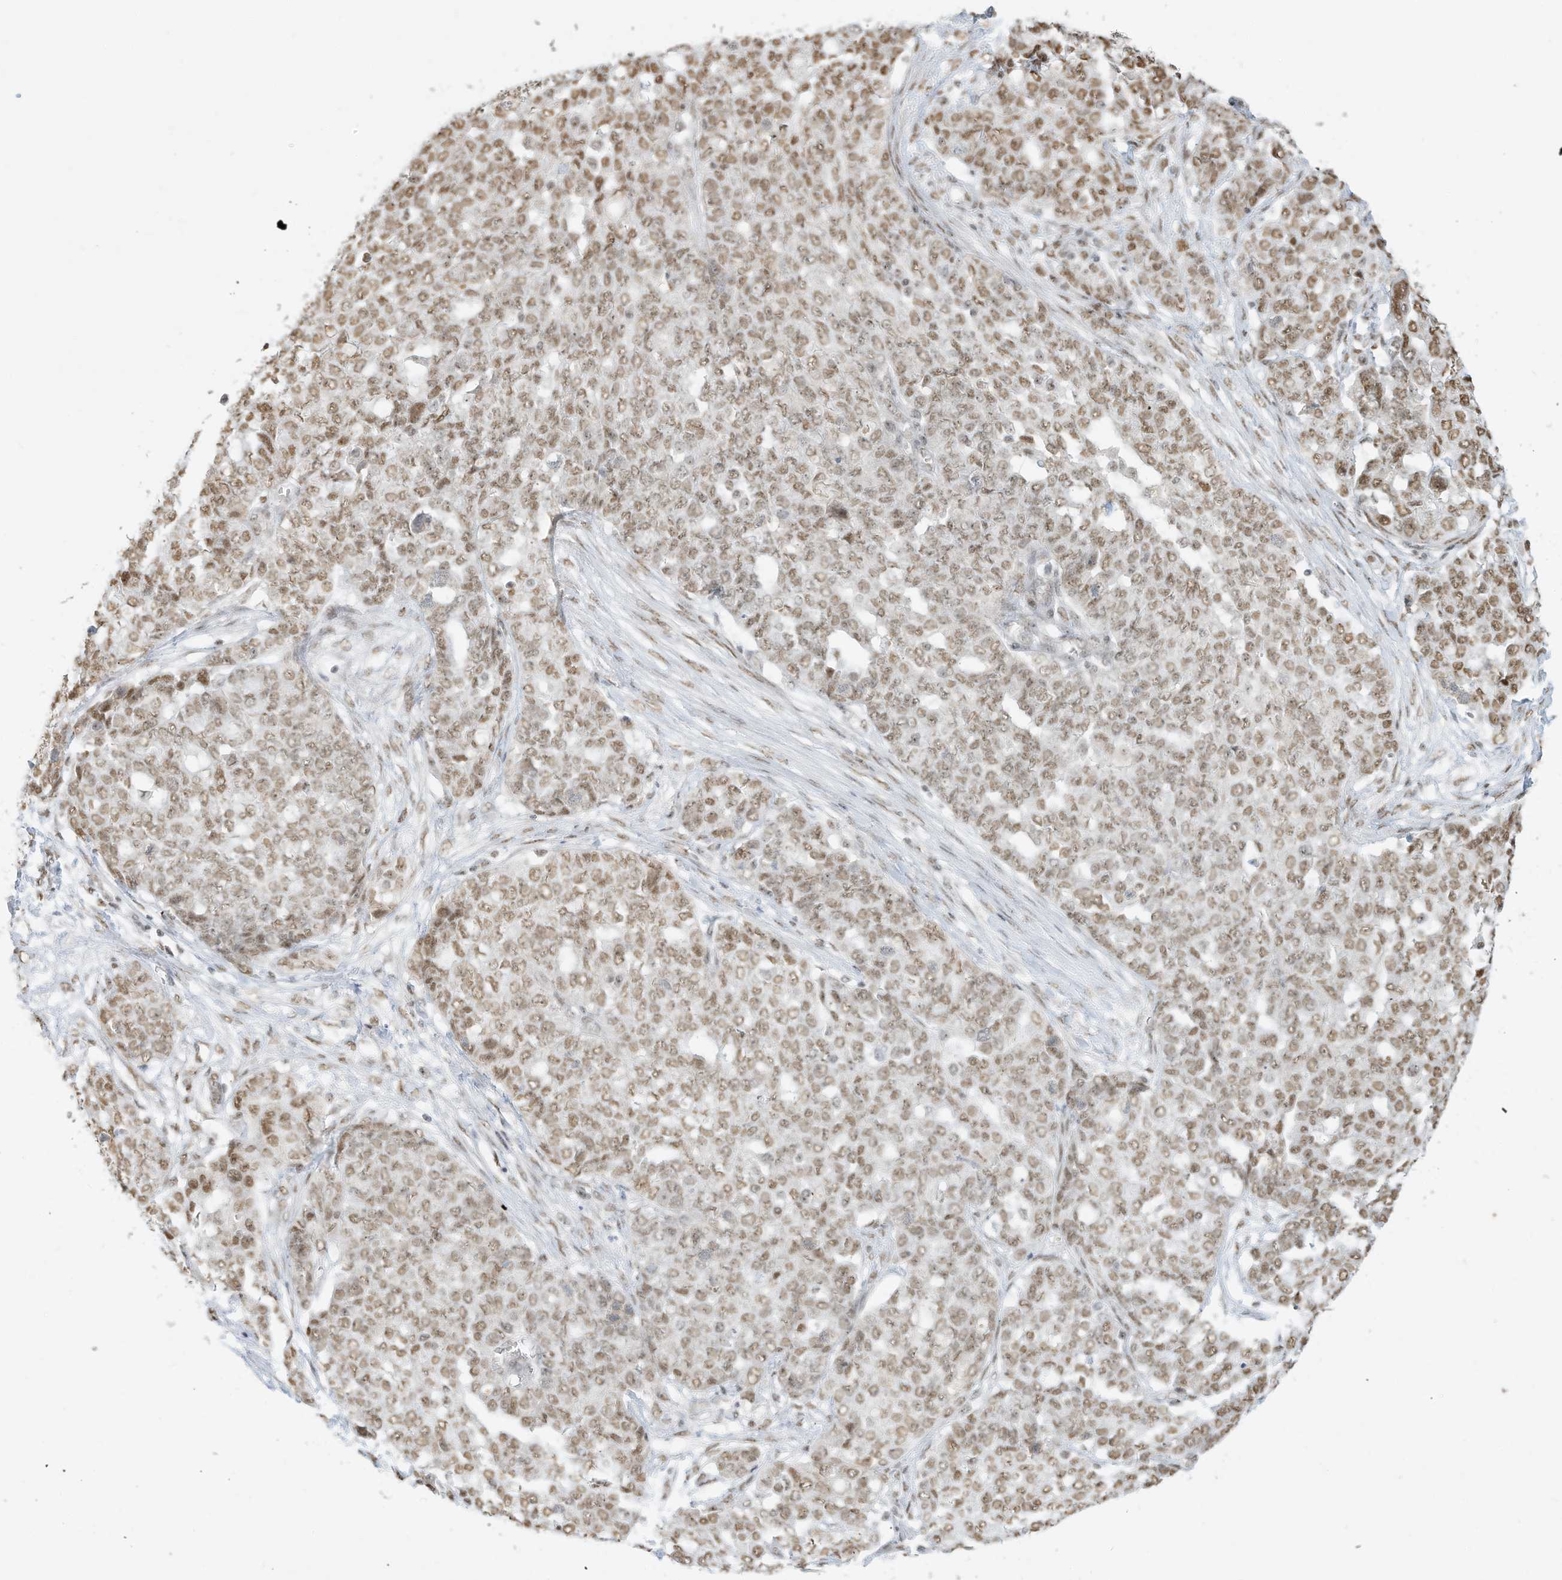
{"staining": {"intensity": "moderate", "quantity": ">75%", "location": "nuclear"}, "tissue": "ovarian cancer", "cell_type": "Tumor cells", "image_type": "cancer", "snomed": [{"axis": "morphology", "description": "Cystadenocarcinoma, serous, NOS"}, {"axis": "topography", "description": "Soft tissue"}, {"axis": "topography", "description": "Ovary"}], "caption": "Tumor cells show medium levels of moderate nuclear expression in approximately >75% of cells in ovarian serous cystadenocarcinoma. Immunohistochemistry stains the protein of interest in brown and the nuclei are stained blue.", "gene": "NHSL1", "patient": {"sex": "female", "age": 57}}